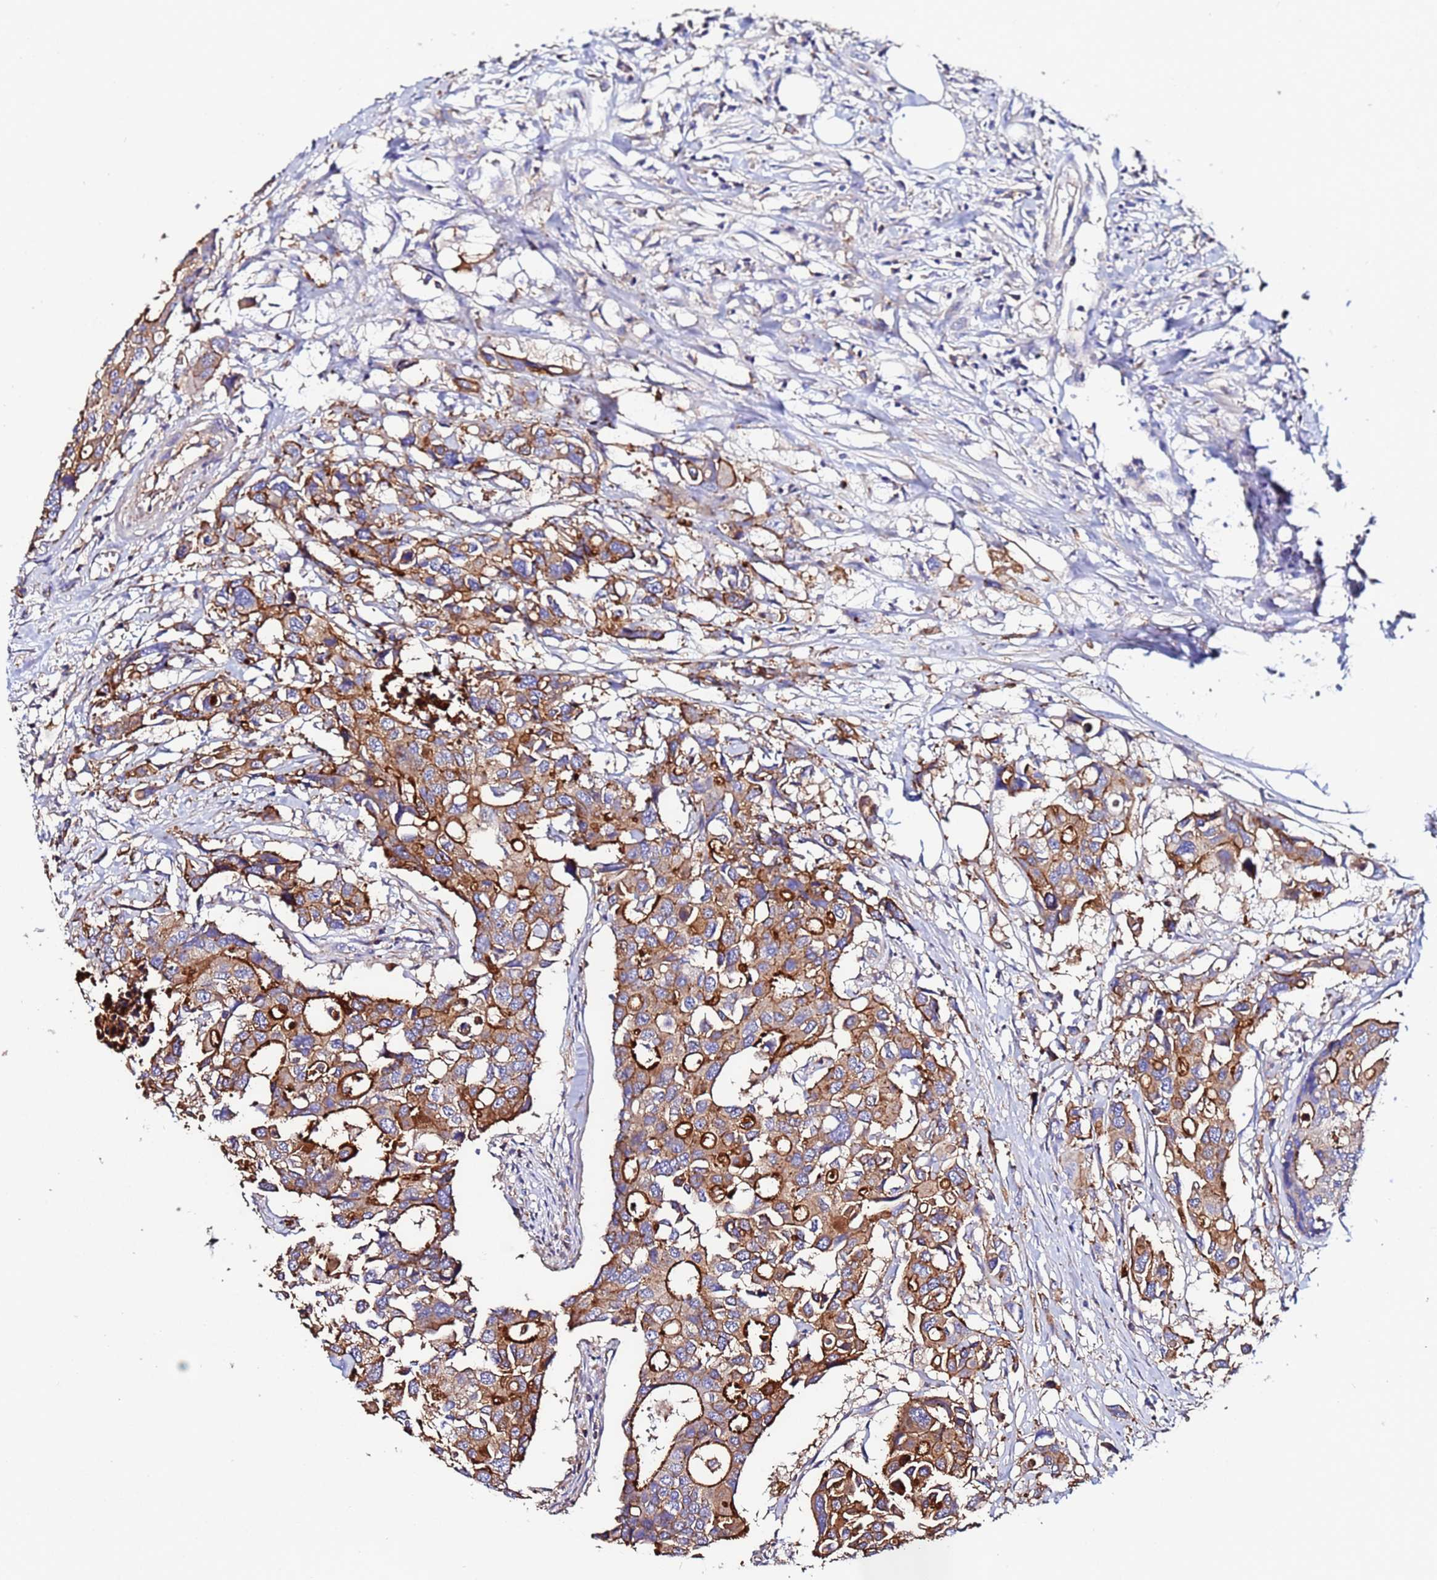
{"staining": {"intensity": "strong", "quantity": ">75%", "location": "cytoplasmic/membranous"}, "tissue": "colorectal cancer", "cell_type": "Tumor cells", "image_type": "cancer", "snomed": [{"axis": "morphology", "description": "Adenocarcinoma, NOS"}, {"axis": "topography", "description": "Colon"}], "caption": "Immunohistochemistry image of neoplastic tissue: colorectal cancer stained using immunohistochemistry shows high levels of strong protein expression localized specifically in the cytoplasmic/membranous of tumor cells, appearing as a cytoplasmic/membranous brown color.", "gene": "POTEE", "patient": {"sex": "male", "age": 77}}